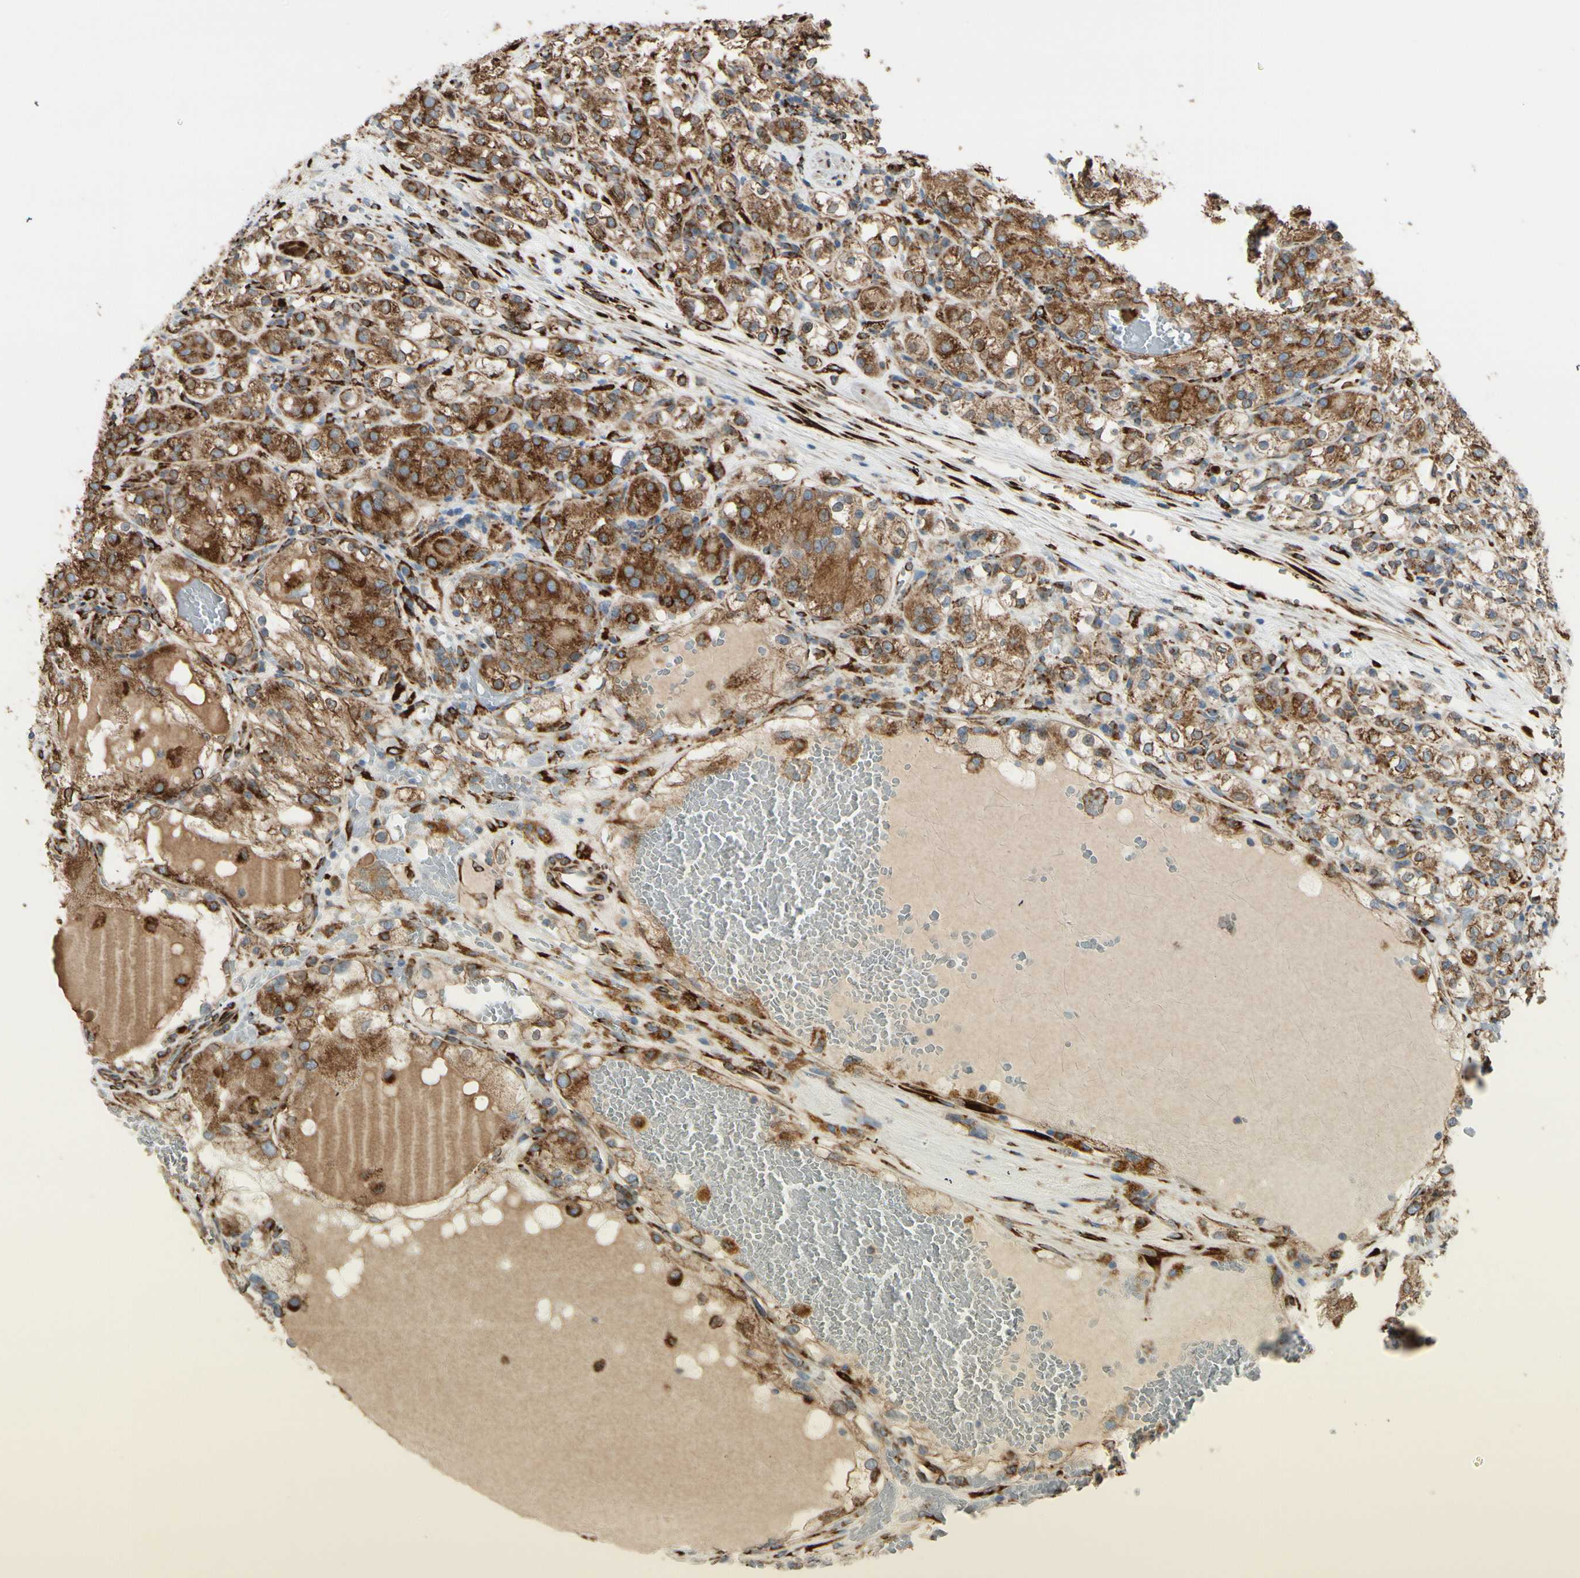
{"staining": {"intensity": "strong", "quantity": ">75%", "location": "cytoplasmic/membranous"}, "tissue": "renal cancer", "cell_type": "Tumor cells", "image_type": "cancer", "snomed": [{"axis": "morphology", "description": "Normal tissue, NOS"}, {"axis": "morphology", "description": "Adenocarcinoma, NOS"}, {"axis": "topography", "description": "Kidney"}], "caption": "Brown immunohistochemical staining in adenocarcinoma (renal) shows strong cytoplasmic/membranous expression in about >75% of tumor cells.", "gene": "RRBP1", "patient": {"sex": "male", "age": 61}}